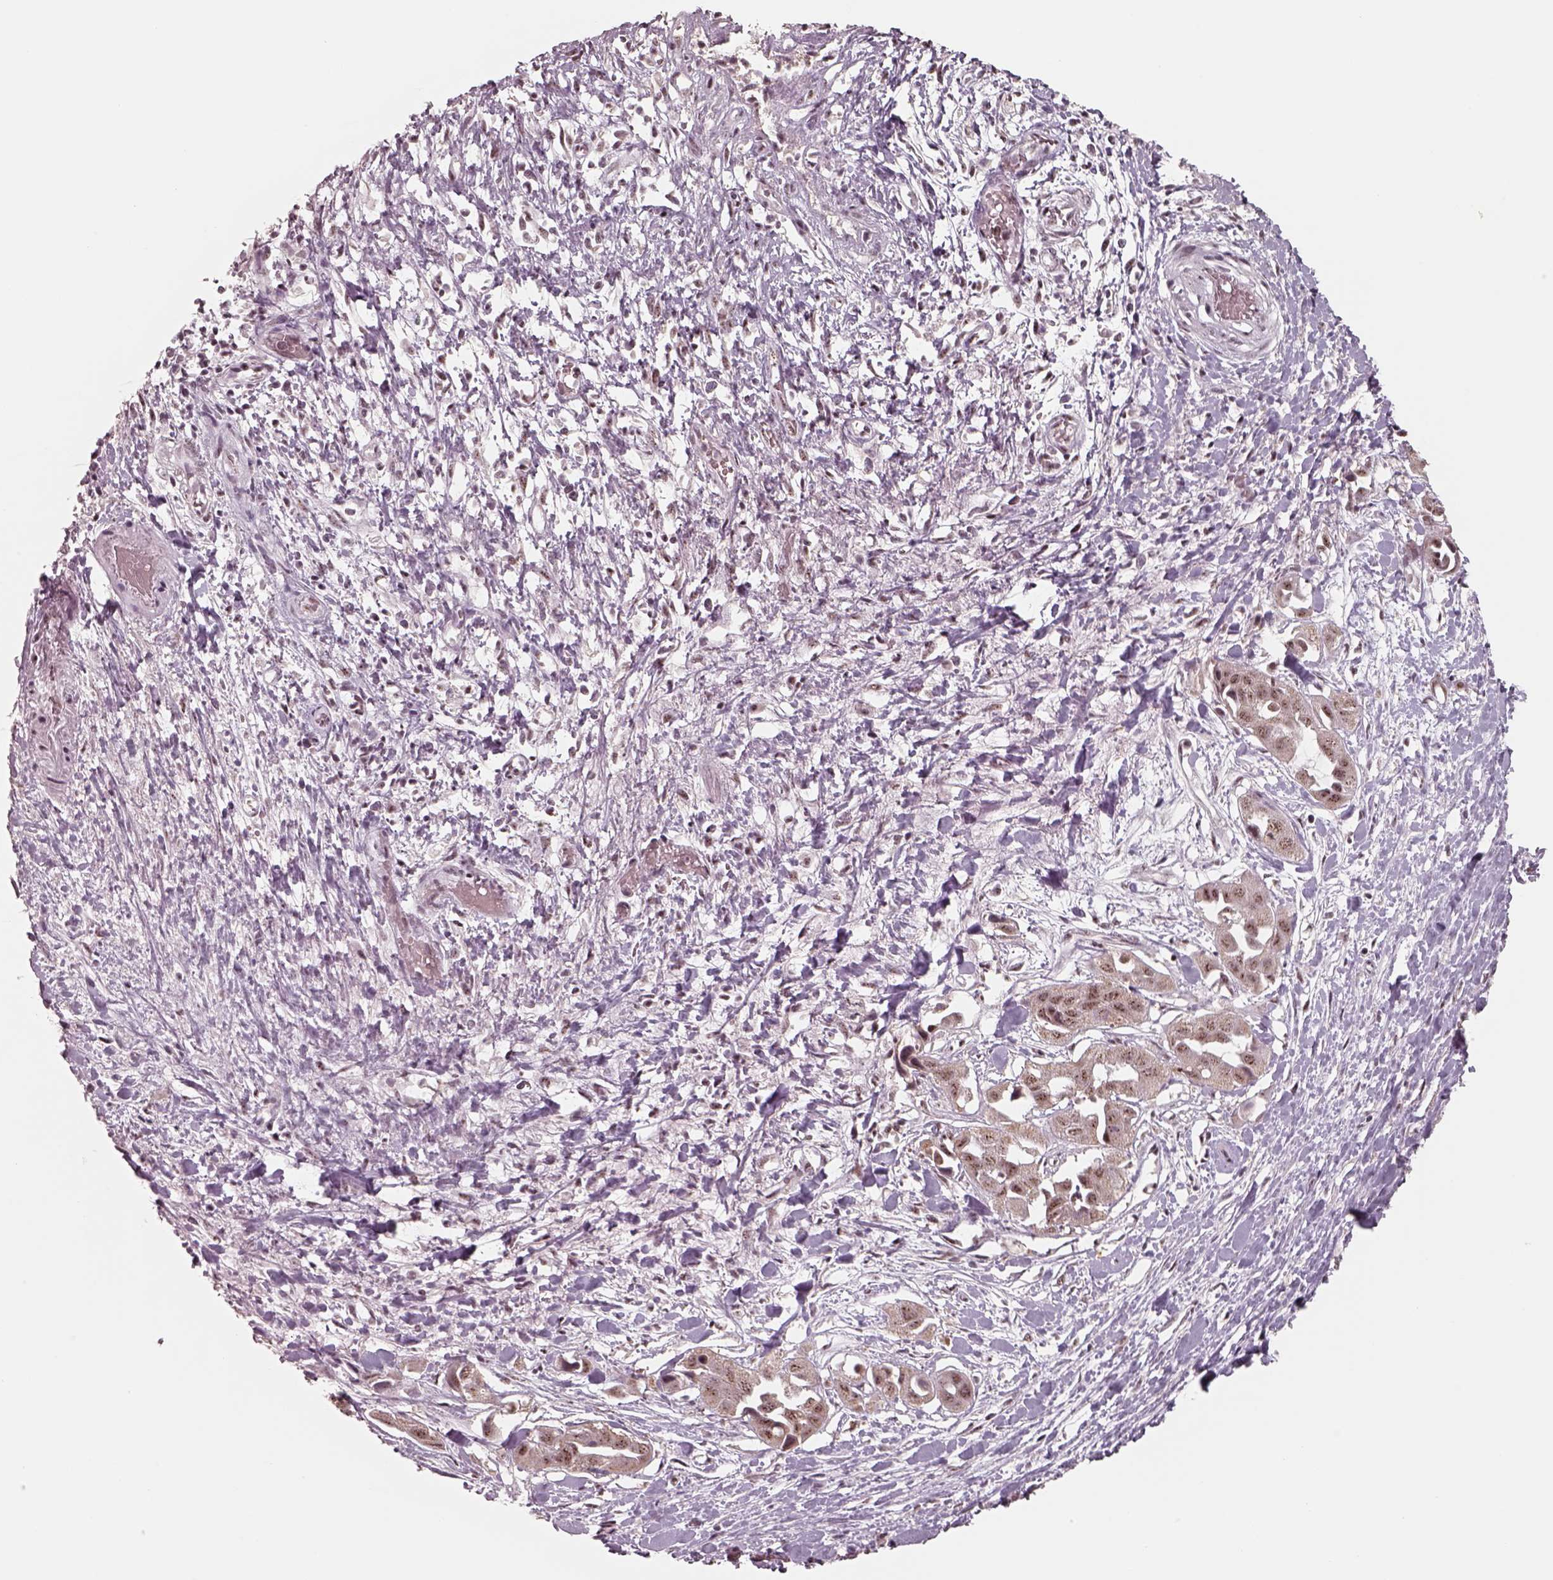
{"staining": {"intensity": "moderate", "quantity": ">75%", "location": "nuclear"}, "tissue": "liver cancer", "cell_type": "Tumor cells", "image_type": "cancer", "snomed": [{"axis": "morphology", "description": "Cholangiocarcinoma"}, {"axis": "topography", "description": "Liver"}], "caption": "Protein staining of liver cancer tissue demonstrates moderate nuclear staining in approximately >75% of tumor cells.", "gene": "ATXN7L3", "patient": {"sex": "female", "age": 52}}